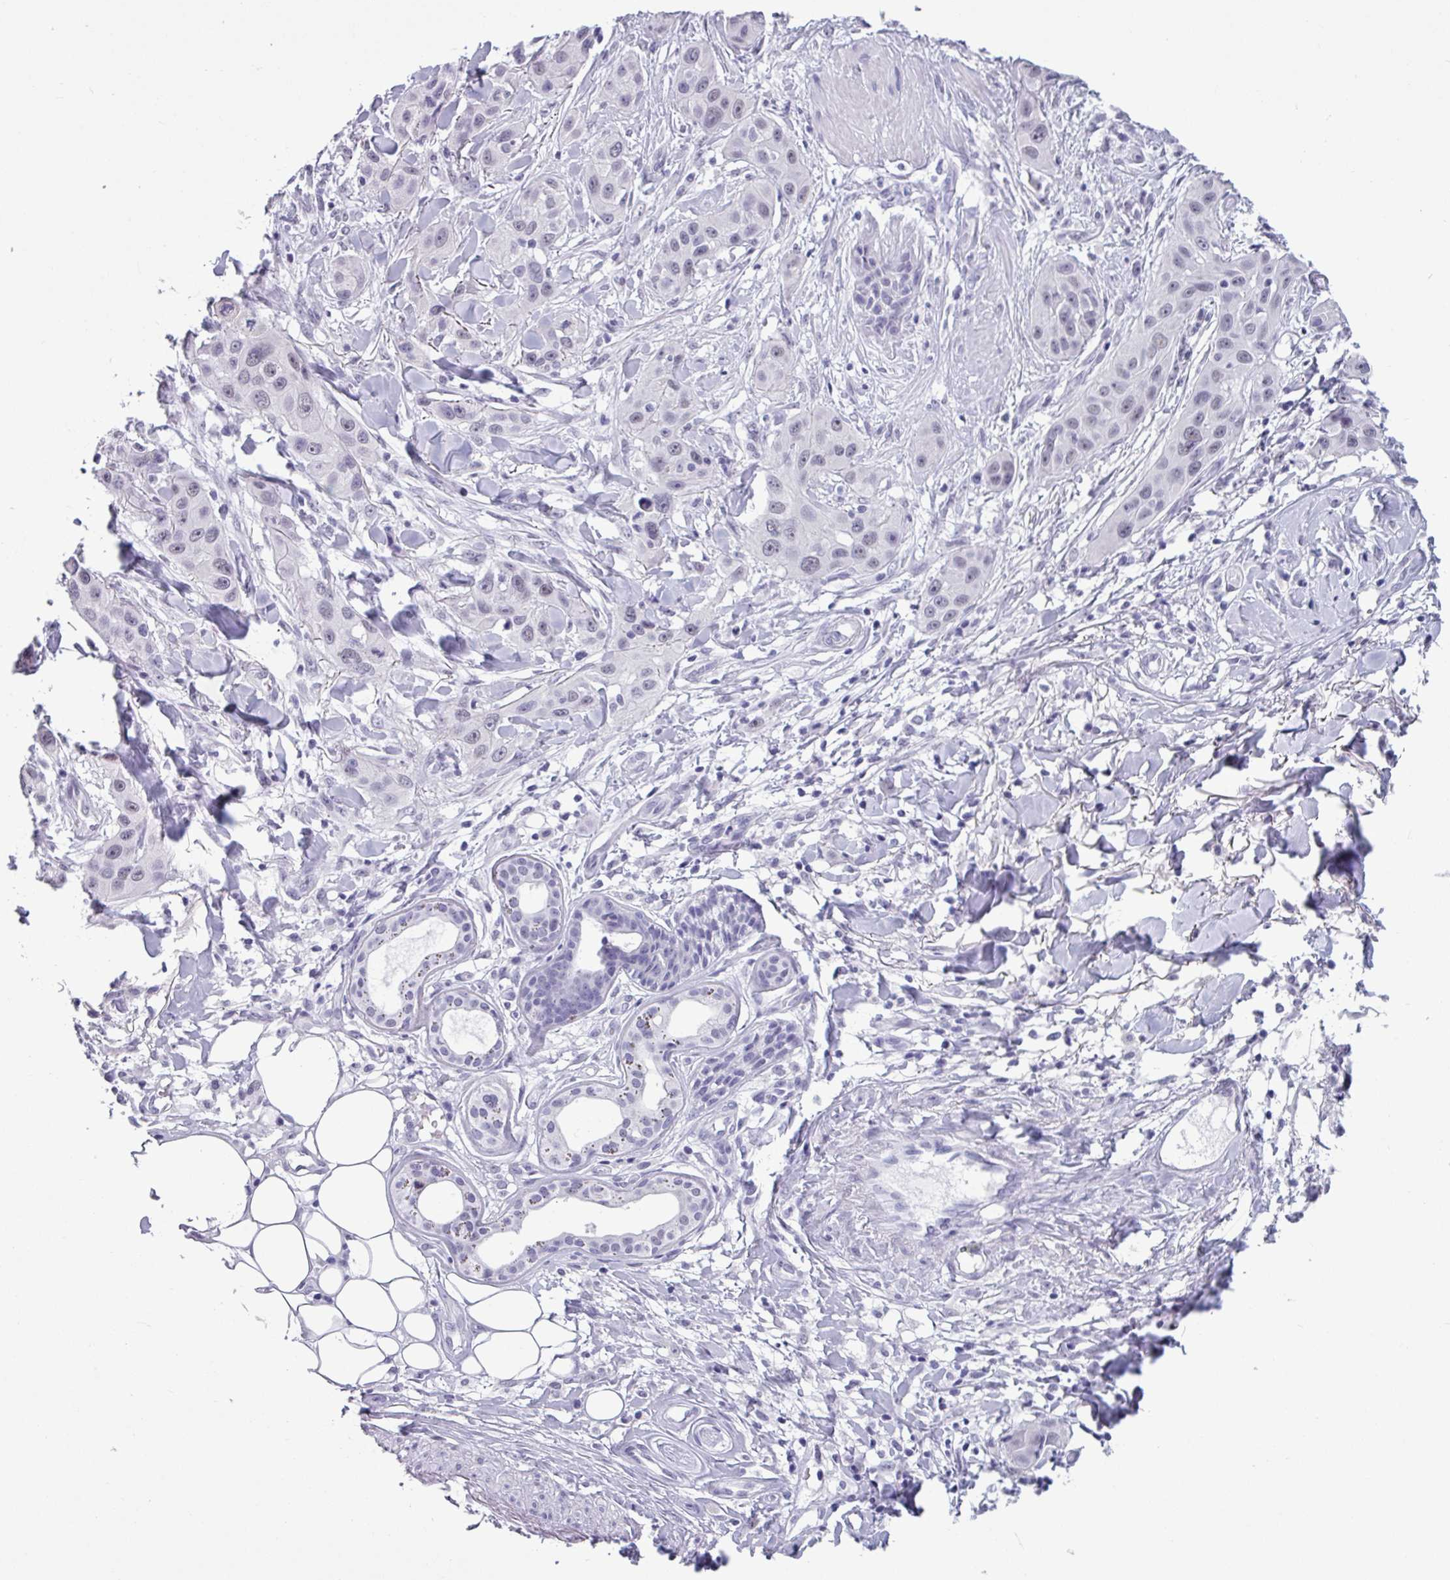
{"staining": {"intensity": "negative", "quantity": "none", "location": "none"}, "tissue": "skin cancer", "cell_type": "Tumor cells", "image_type": "cancer", "snomed": [{"axis": "morphology", "description": "Squamous cell carcinoma, NOS"}, {"axis": "topography", "description": "Skin"}], "caption": "High power microscopy photomicrograph of an immunohistochemistry (IHC) photomicrograph of squamous cell carcinoma (skin), revealing no significant staining in tumor cells.", "gene": "SRGAP1", "patient": {"sex": "male", "age": 63}}